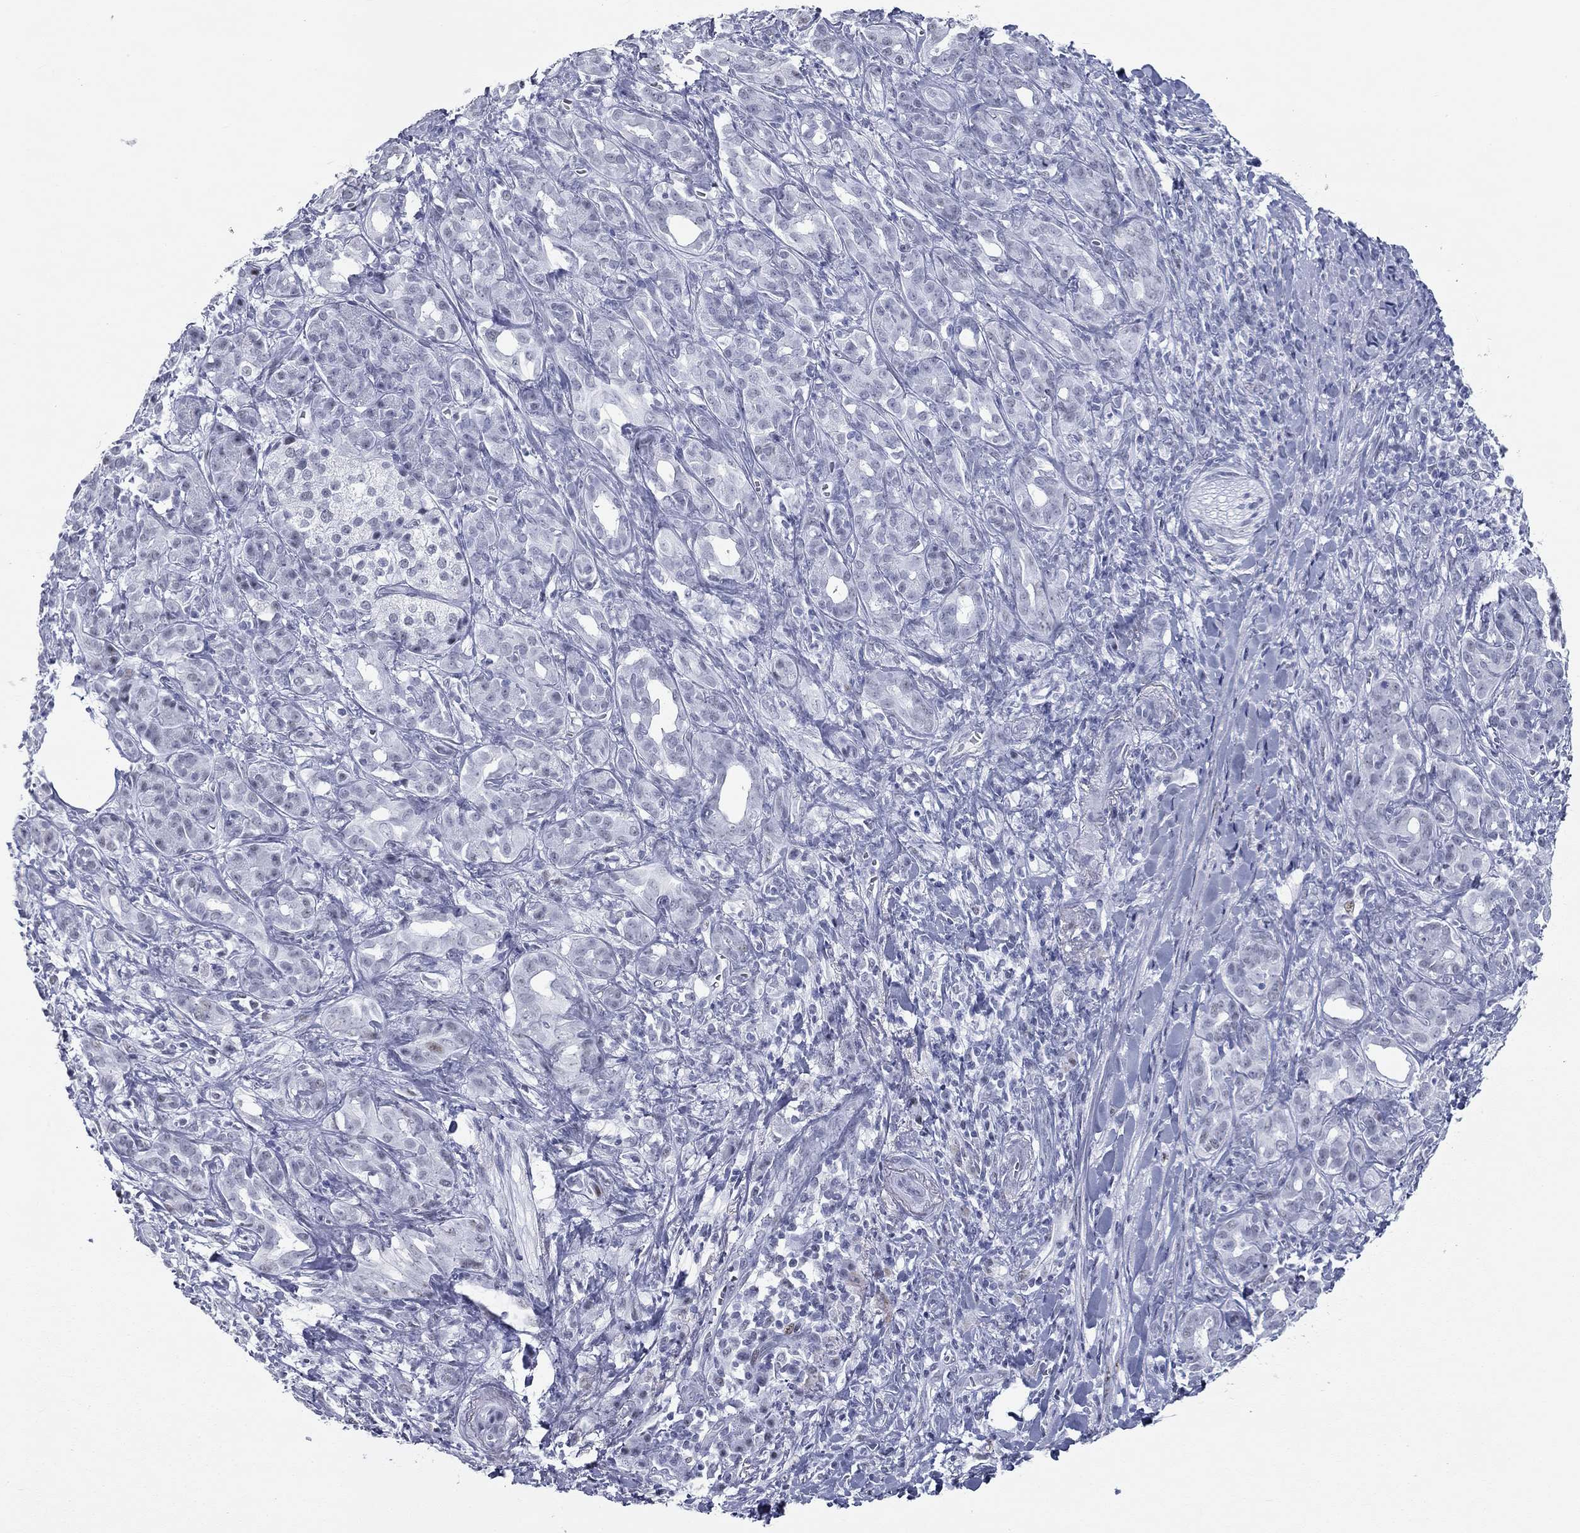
{"staining": {"intensity": "negative", "quantity": "none", "location": "none"}, "tissue": "pancreatic cancer", "cell_type": "Tumor cells", "image_type": "cancer", "snomed": [{"axis": "morphology", "description": "Adenocarcinoma, NOS"}, {"axis": "topography", "description": "Pancreas"}], "caption": "DAB (3,3'-diaminobenzidine) immunohistochemical staining of pancreatic cancer demonstrates no significant expression in tumor cells.", "gene": "ASF1B", "patient": {"sex": "male", "age": 61}}